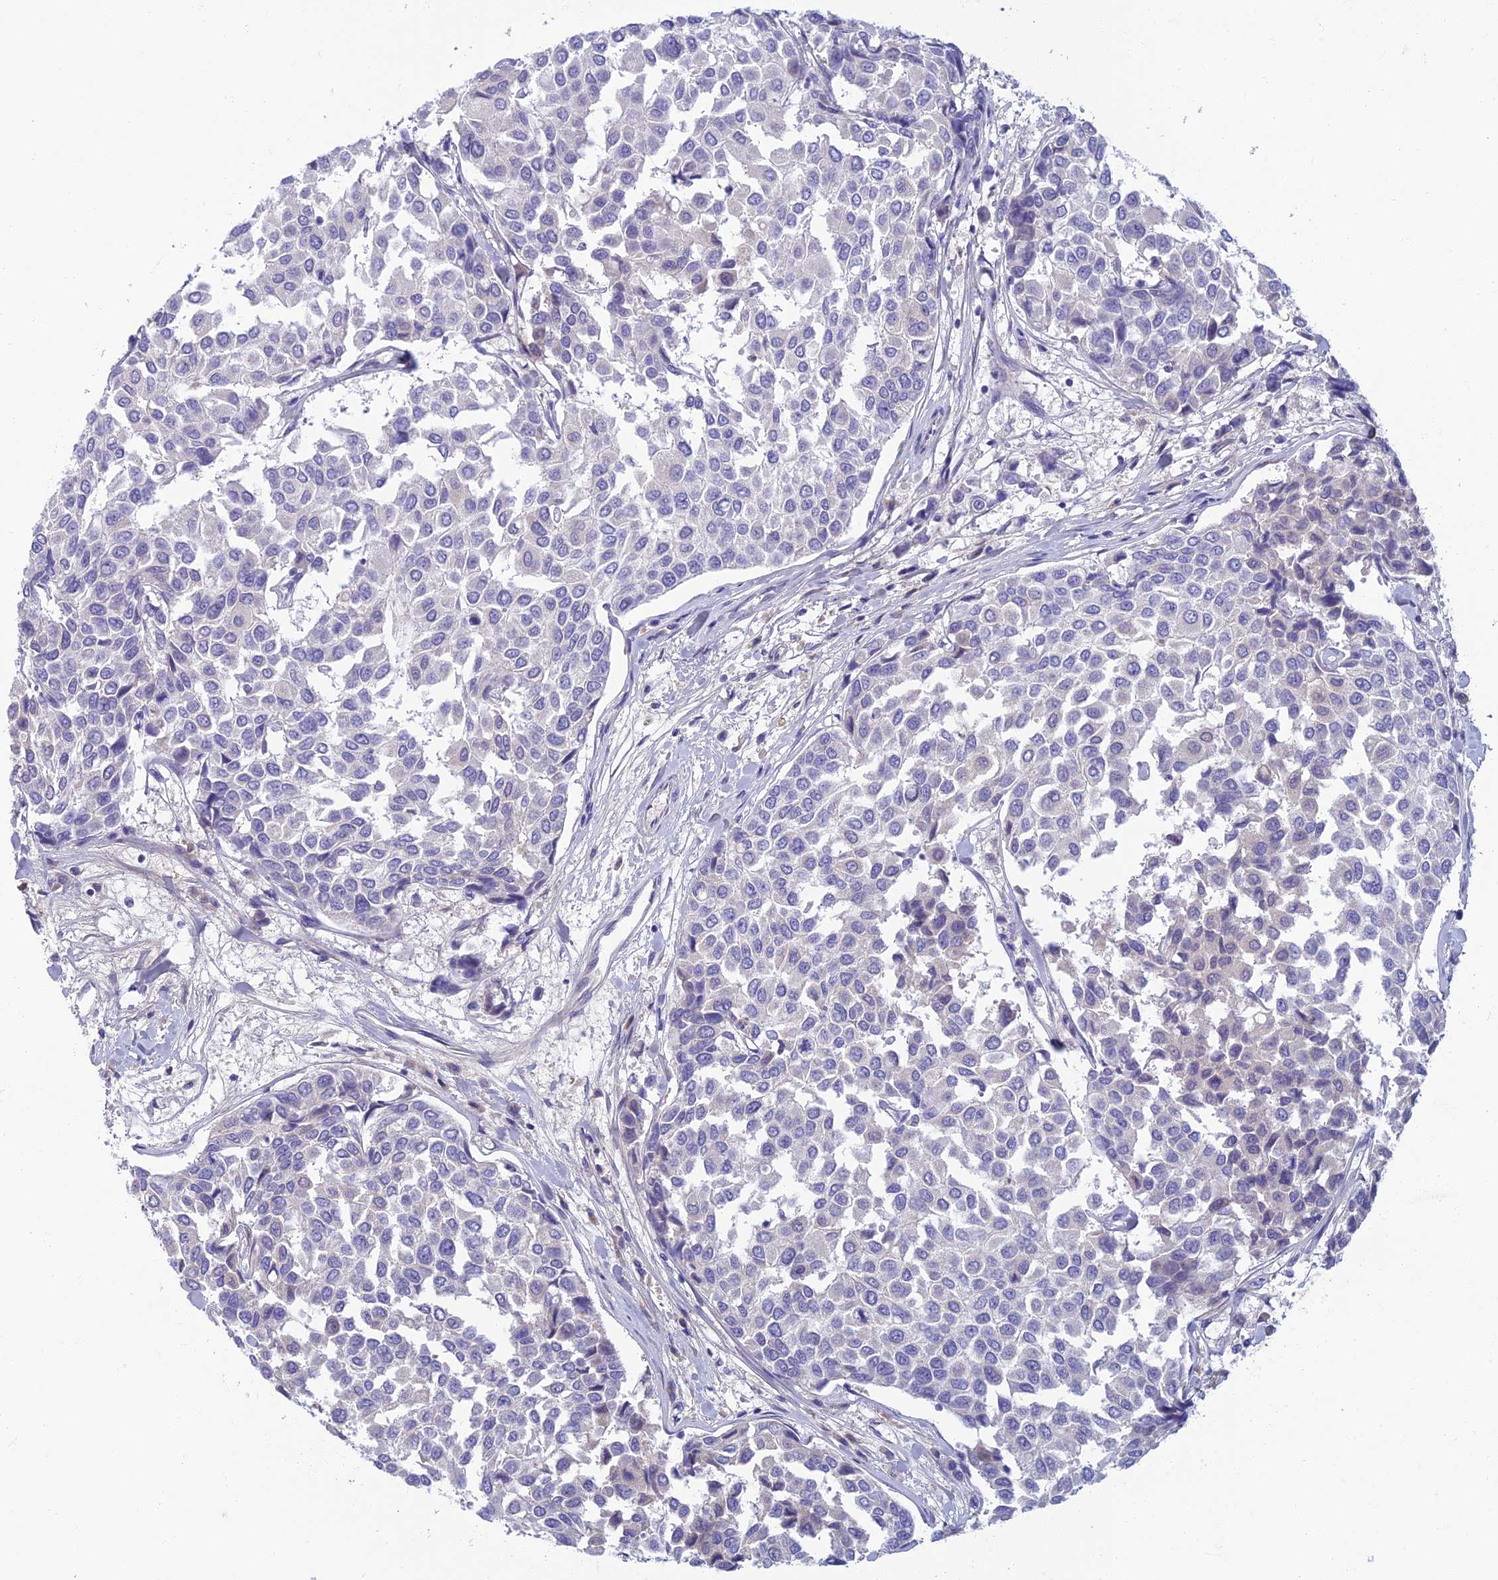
{"staining": {"intensity": "negative", "quantity": "none", "location": "none"}, "tissue": "breast cancer", "cell_type": "Tumor cells", "image_type": "cancer", "snomed": [{"axis": "morphology", "description": "Duct carcinoma"}, {"axis": "topography", "description": "Breast"}], "caption": "DAB immunohistochemical staining of human breast invasive ductal carcinoma shows no significant expression in tumor cells.", "gene": "SLC25A41", "patient": {"sex": "female", "age": 55}}